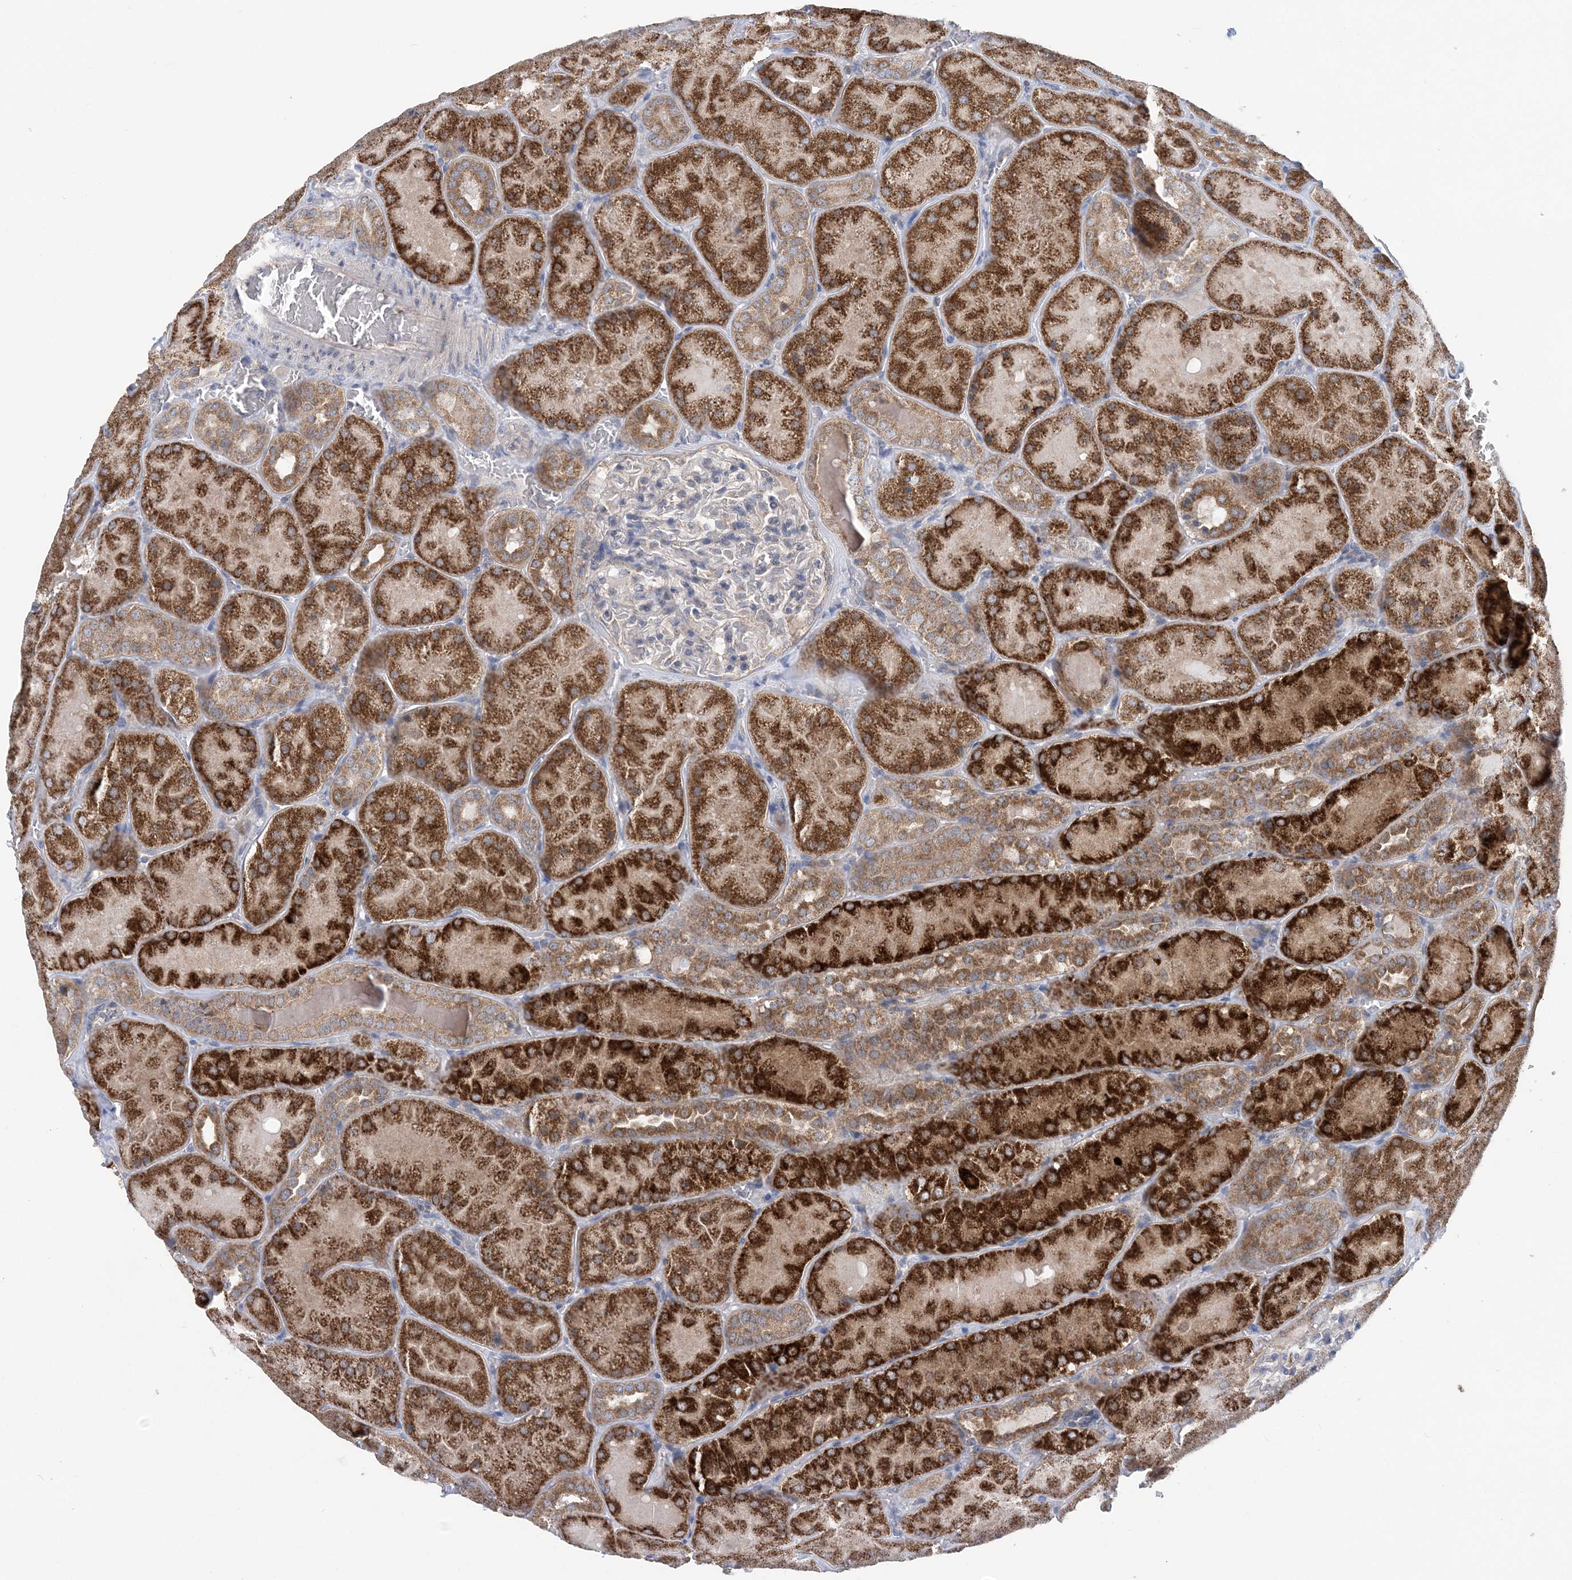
{"staining": {"intensity": "negative", "quantity": "none", "location": "none"}, "tissue": "kidney", "cell_type": "Cells in glomeruli", "image_type": "normal", "snomed": [{"axis": "morphology", "description": "Normal tissue, NOS"}, {"axis": "topography", "description": "Kidney"}], "caption": "Cells in glomeruli show no significant protein expression in benign kidney. (DAB (3,3'-diaminobenzidine) immunohistochemistry (IHC) with hematoxylin counter stain).", "gene": "COPE", "patient": {"sex": "male", "age": 28}}